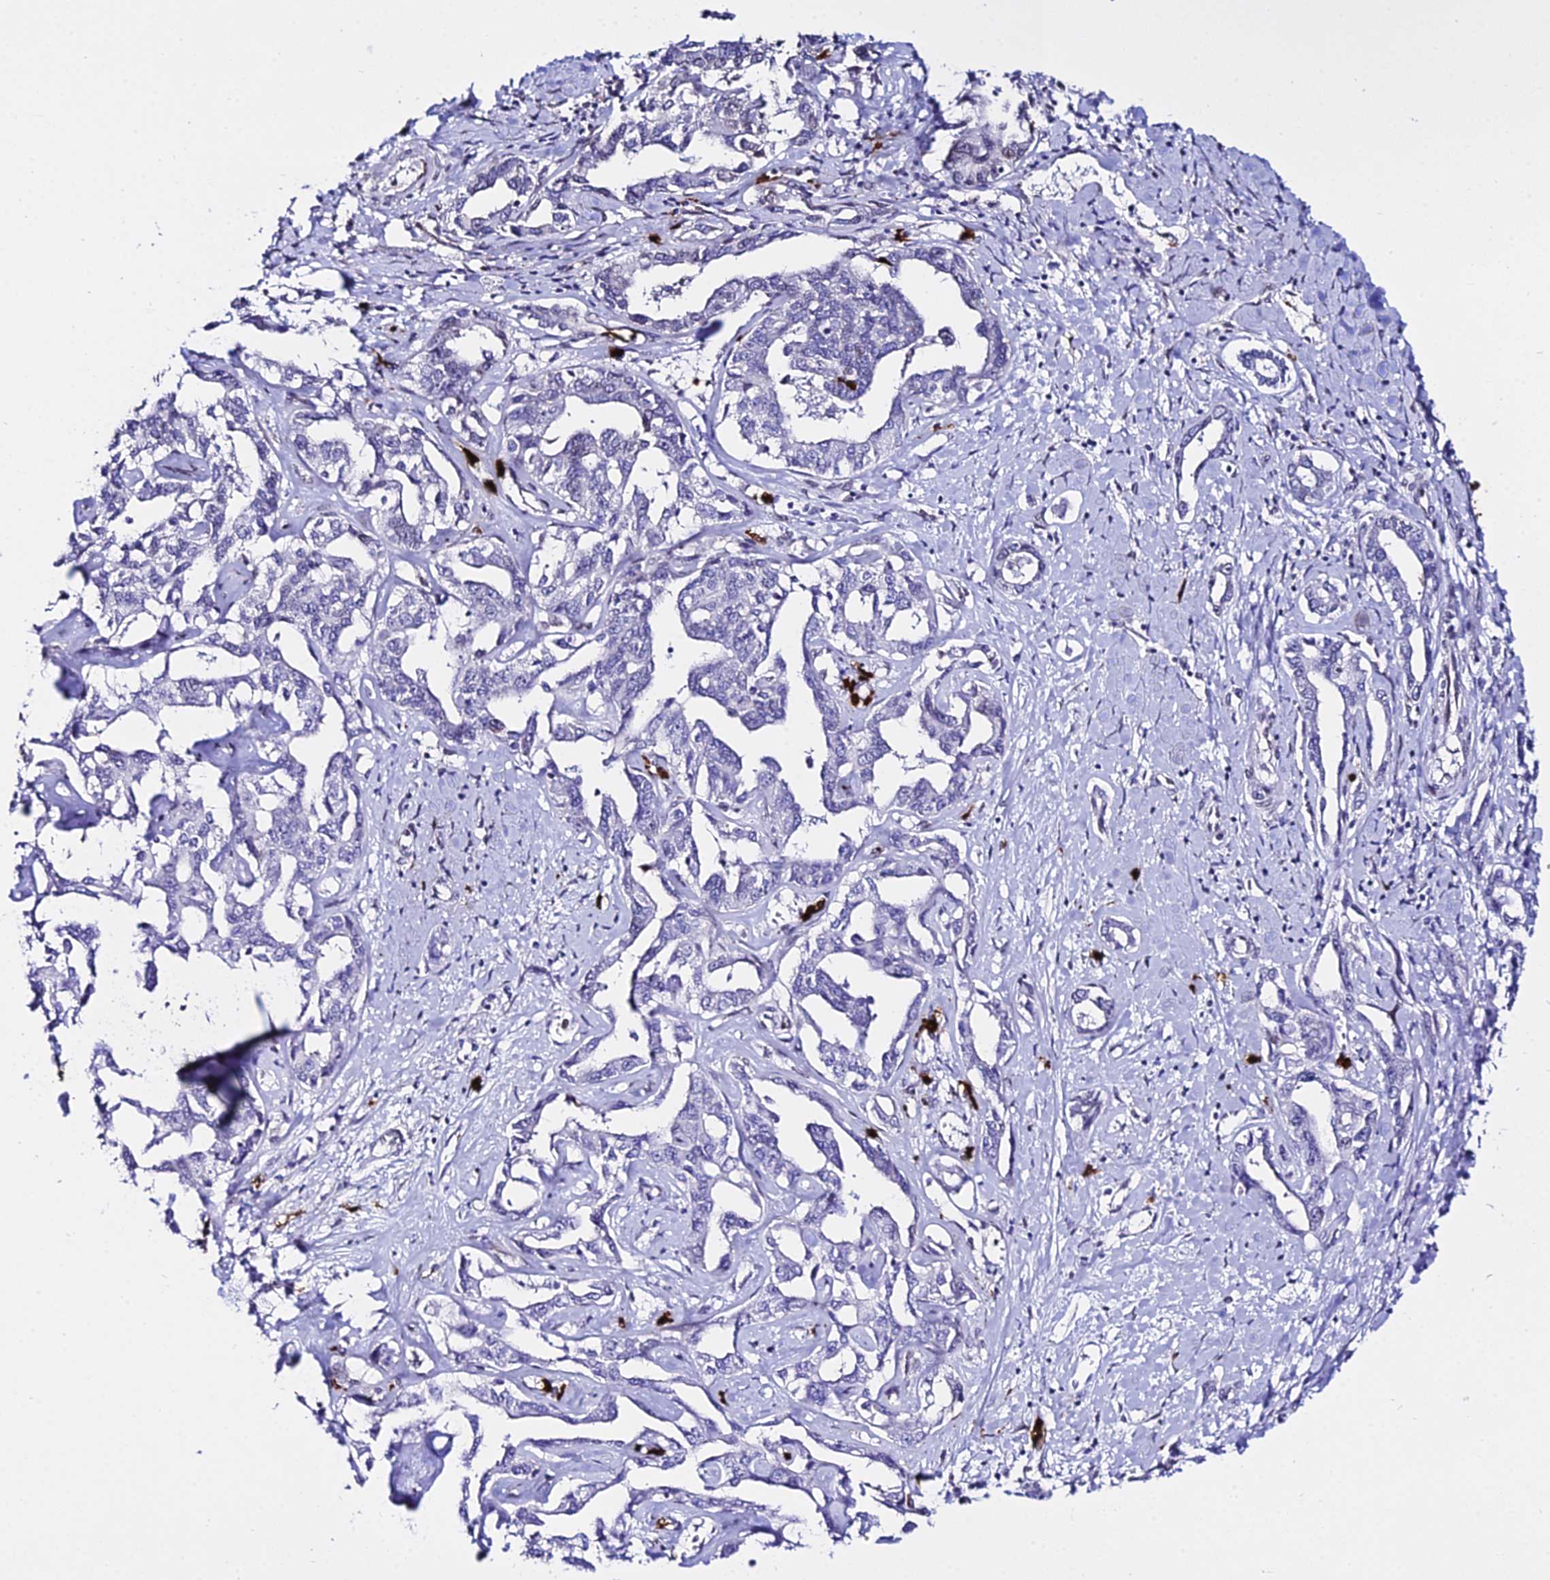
{"staining": {"intensity": "negative", "quantity": "none", "location": "none"}, "tissue": "liver cancer", "cell_type": "Tumor cells", "image_type": "cancer", "snomed": [{"axis": "morphology", "description": "Cholangiocarcinoma"}, {"axis": "topography", "description": "Liver"}], "caption": "DAB (3,3'-diaminobenzidine) immunohistochemical staining of liver cancer (cholangiocarcinoma) demonstrates no significant positivity in tumor cells. (DAB immunohistochemistry (IHC), high magnification).", "gene": "MCM10", "patient": {"sex": "male", "age": 59}}